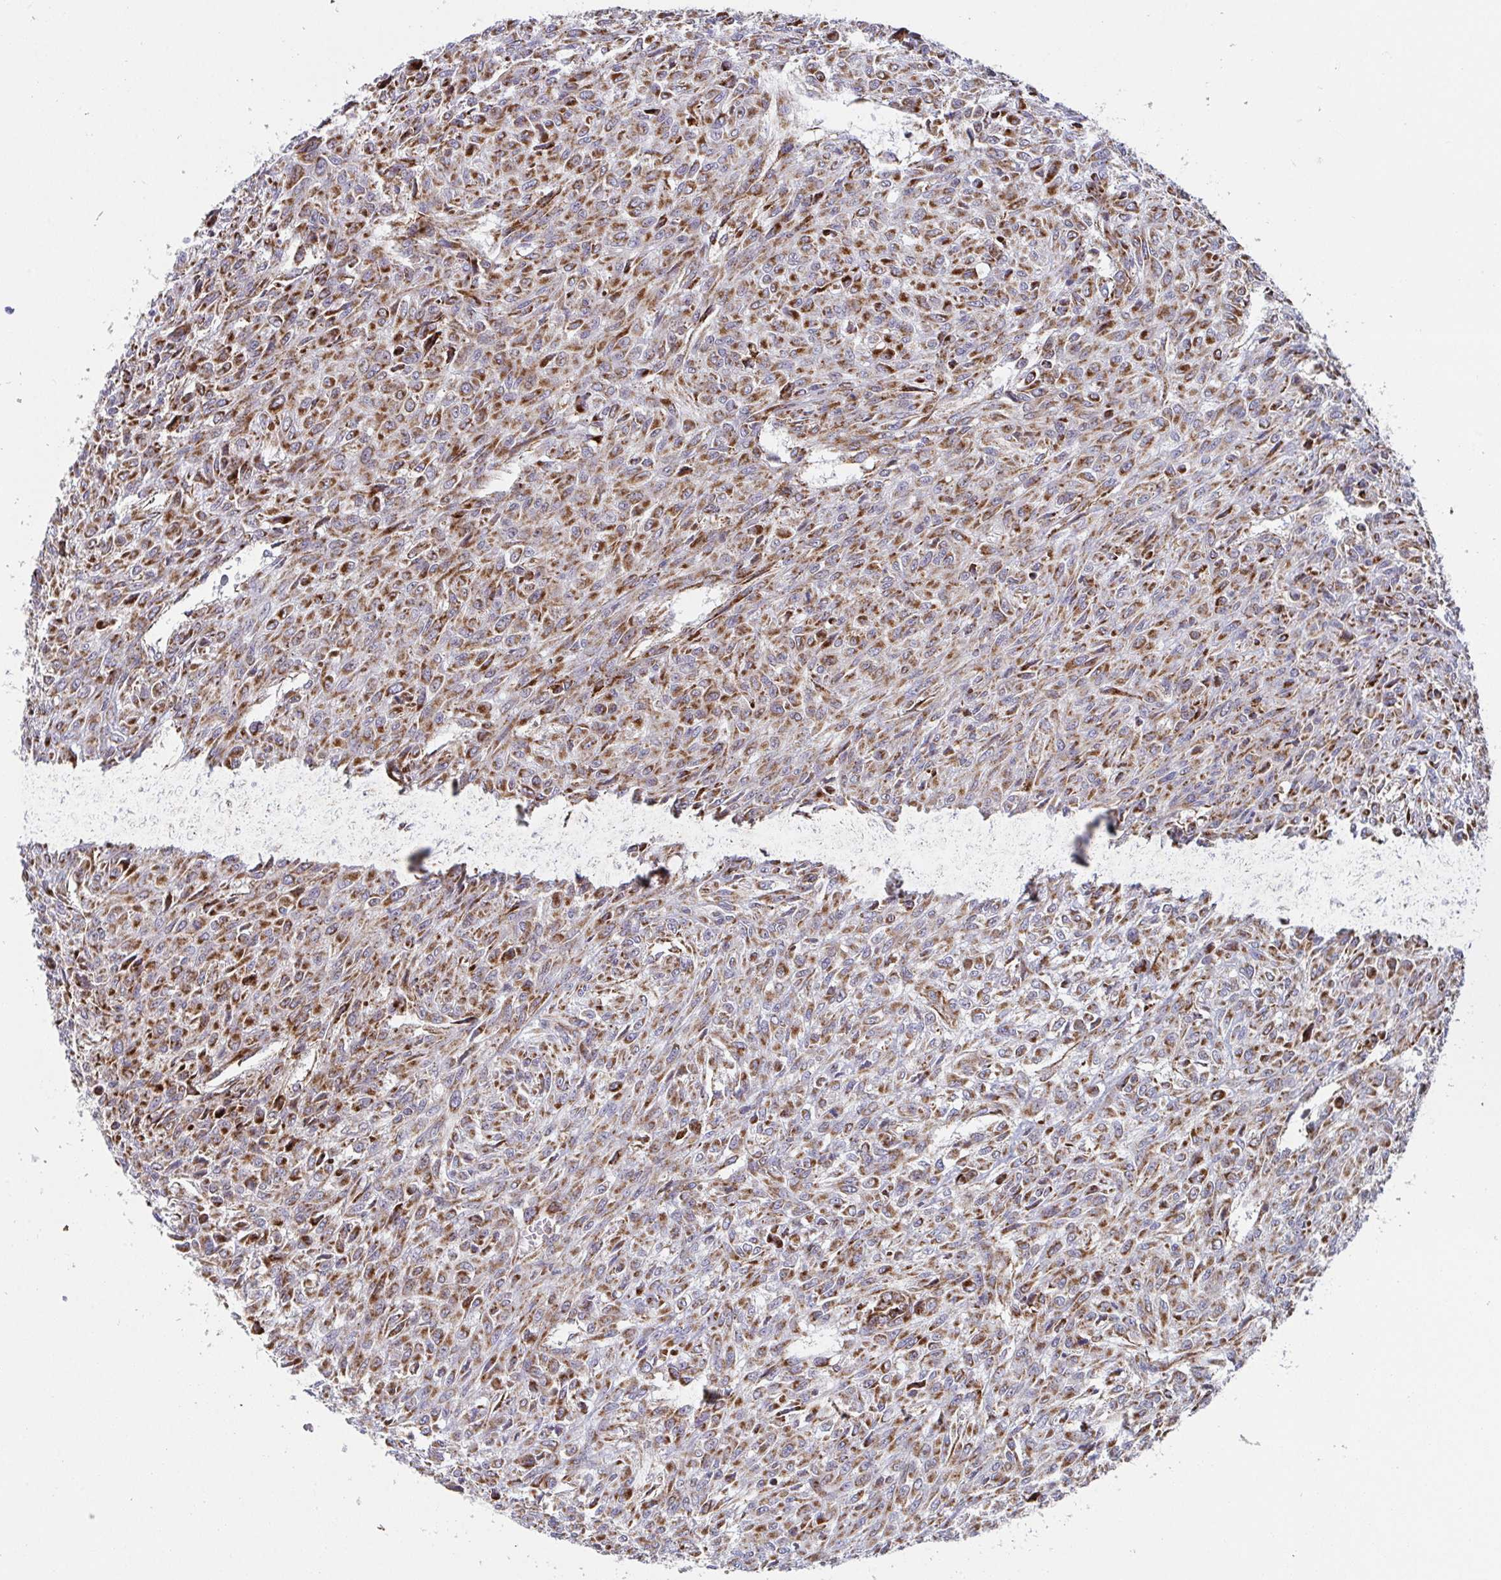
{"staining": {"intensity": "moderate", "quantity": ">75%", "location": "cytoplasmic/membranous"}, "tissue": "renal cancer", "cell_type": "Tumor cells", "image_type": "cancer", "snomed": [{"axis": "morphology", "description": "Adenocarcinoma, NOS"}, {"axis": "topography", "description": "Kidney"}], "caption": "Protein staining by IHC displays moderate cytoplasmic/membranous staining in about >75% of tumor cells in renal cancer.", "gene": "ATP5MJ", "patient": {"sex": "male", "age": 58}}